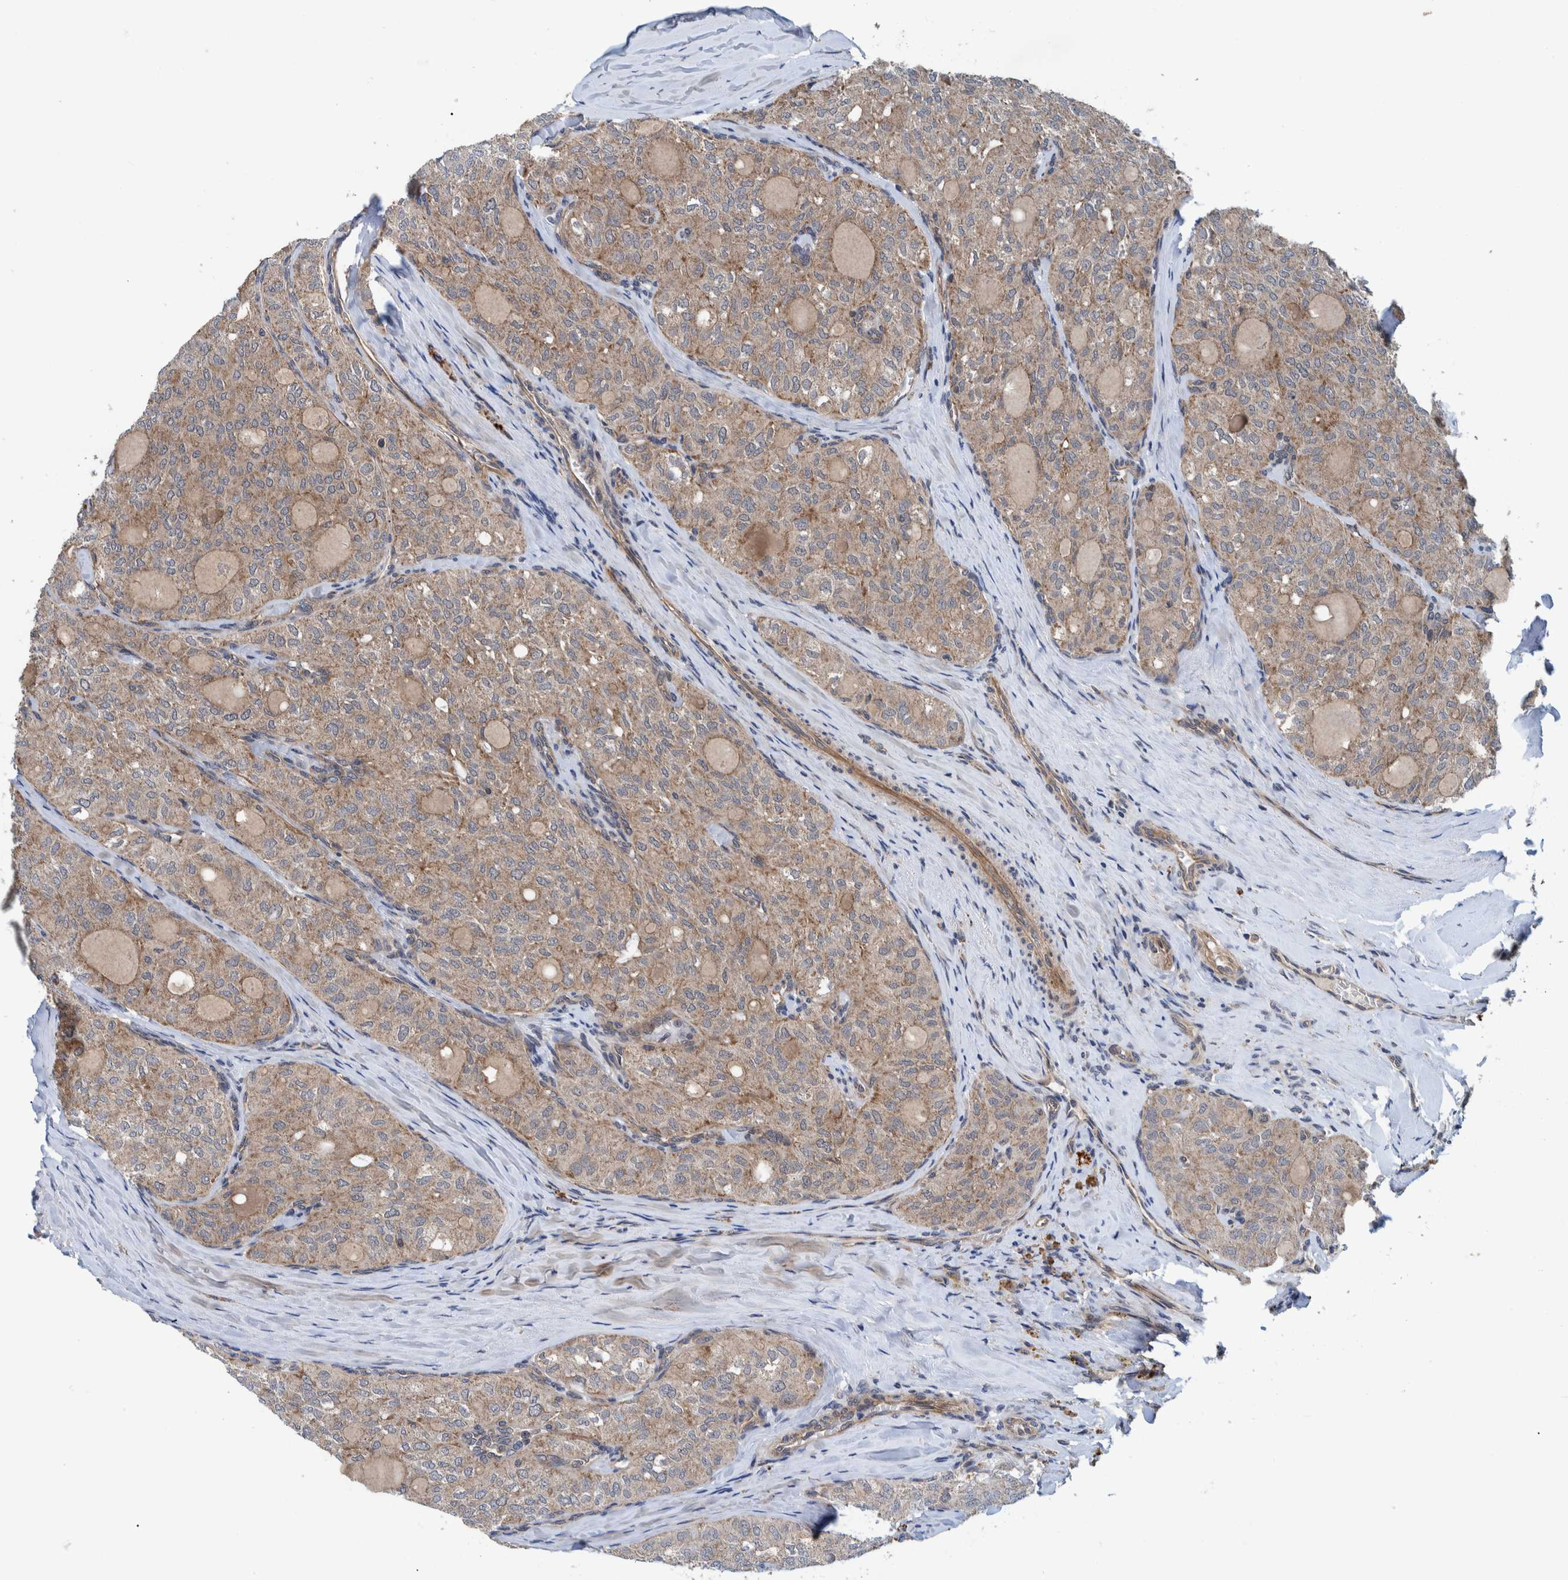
{"staining": {"intensity": "moderate", "quantity": ">75%", "location": "cytoplasmic/membranous"}, "tissue": "thyroid cancer", "cell_type": "Tumor cells", "image_type": "cancer", "snomed": [{"axis": "morphology", "description": "Follicular adenoma carcinoma, NOS"}, {"axis": "topography", "description": "Thyroid gland"}], "caption": "This micrograph shows IHC staining of thyroid cancer, with medium moderate cytoplasmic/membranous expression in approximately >75% of tumor cells.", "gene": "MRPS7", "patient": {"sex": "male", "age": 75}}